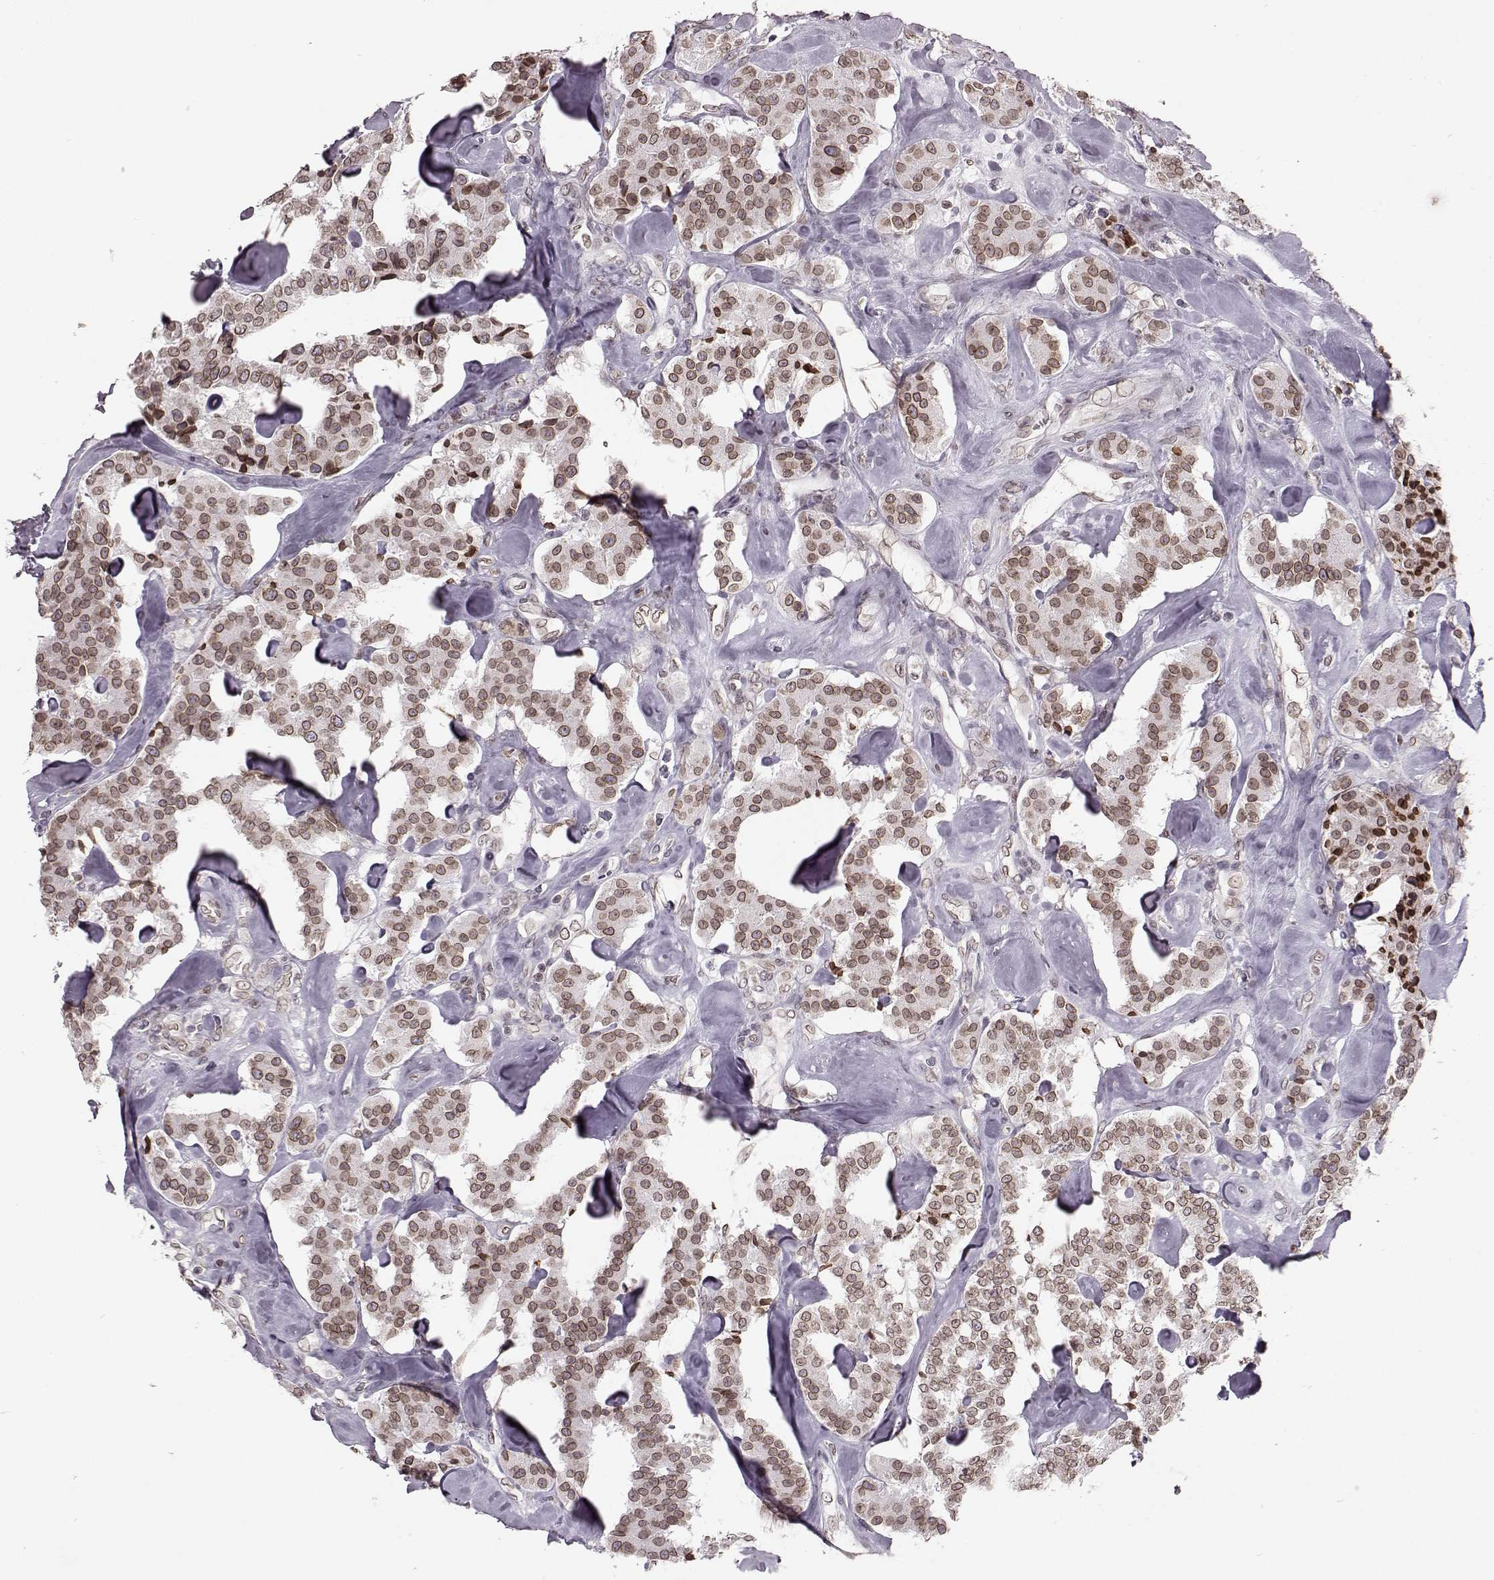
{"staining": {"intensity": "moderate", "quantity": ">75%", "location": "cytoplasmic/membranous,nuclear"}, "tissue": "carcinoid", "cell_type": "Tumor cells", "image_type": "cancer", "snomed": [{"axis": "morphology", "description": "Carcinoid, malignant, NOS"}, {"axis": "topography", "description": "Pancreas"}], "caption": "A photomicrograph showing moderate cytoplasmic/membranous and nuclear expression in about >75% of tumor cells in carcinoid, as visualized by brown immunohistochemical staining.", "gene": "DCAF12", "patient": {"sex": "male", "age": 41}}